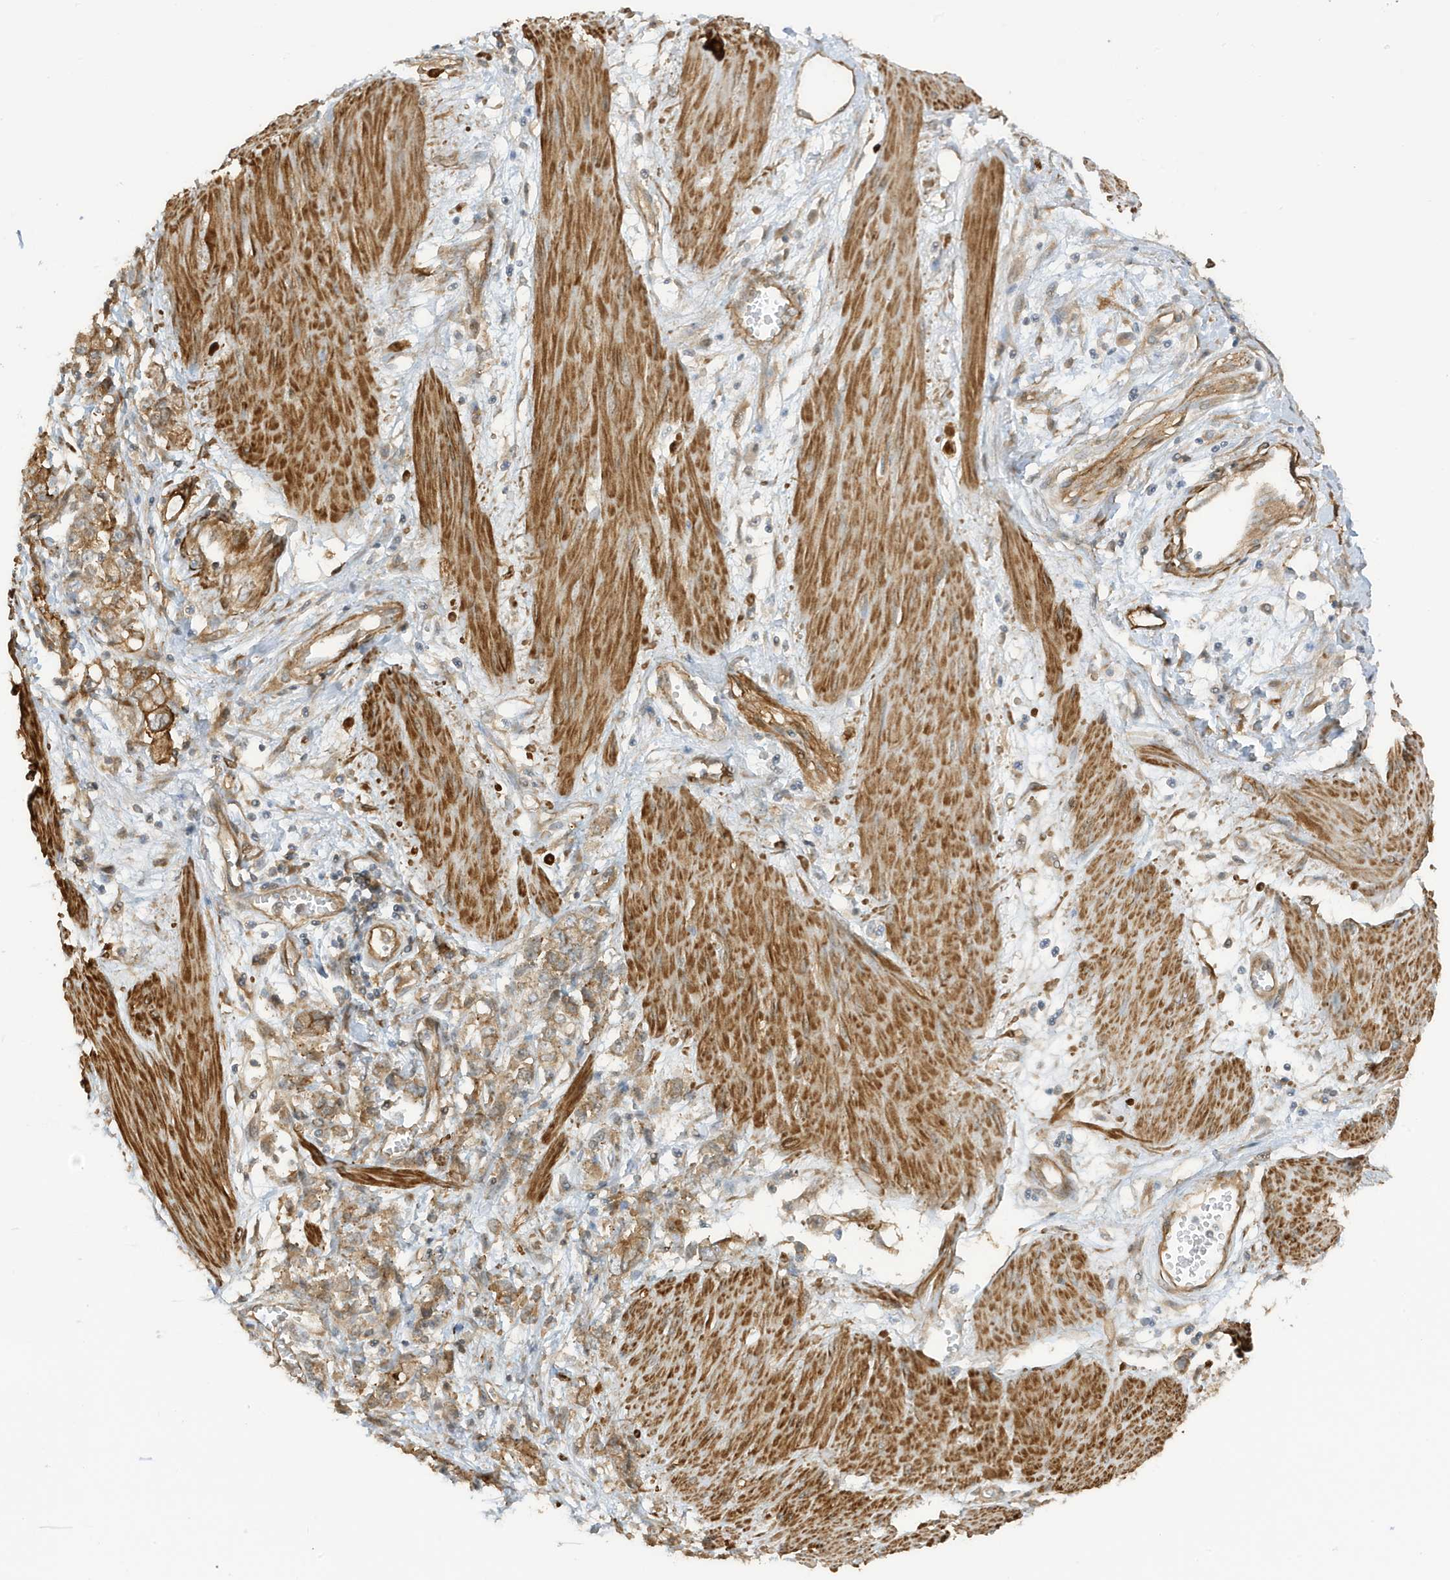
{"staining": {"intensity": "weak", "quantity": ">75%", "location": "cytoplasmic/membranous"}, "tissue": "stomach cancer", "cell_type": "Tumor cells", "image_type": "cancer", "snomed": [{"axis": "morphology", "description": "Adenocarcinoma, NOS"}, {"axis": "topography", "description": "Stomach"}], "caption": "Immunohistochemistry (IHC) staining of adenocarcinoma (stomach), which displays low levels of weak cytoplasmic/membranous expression in about >75% of tumor cells indicating weak cytoplasmic/membranous protein positivity. The staining was performed using DAB (brown) for protein detection and nuclei were counterstained in hematoxylin (blue).", "gene": "CDC42EP3", "patient": {"sex": "female", "age": 76}}